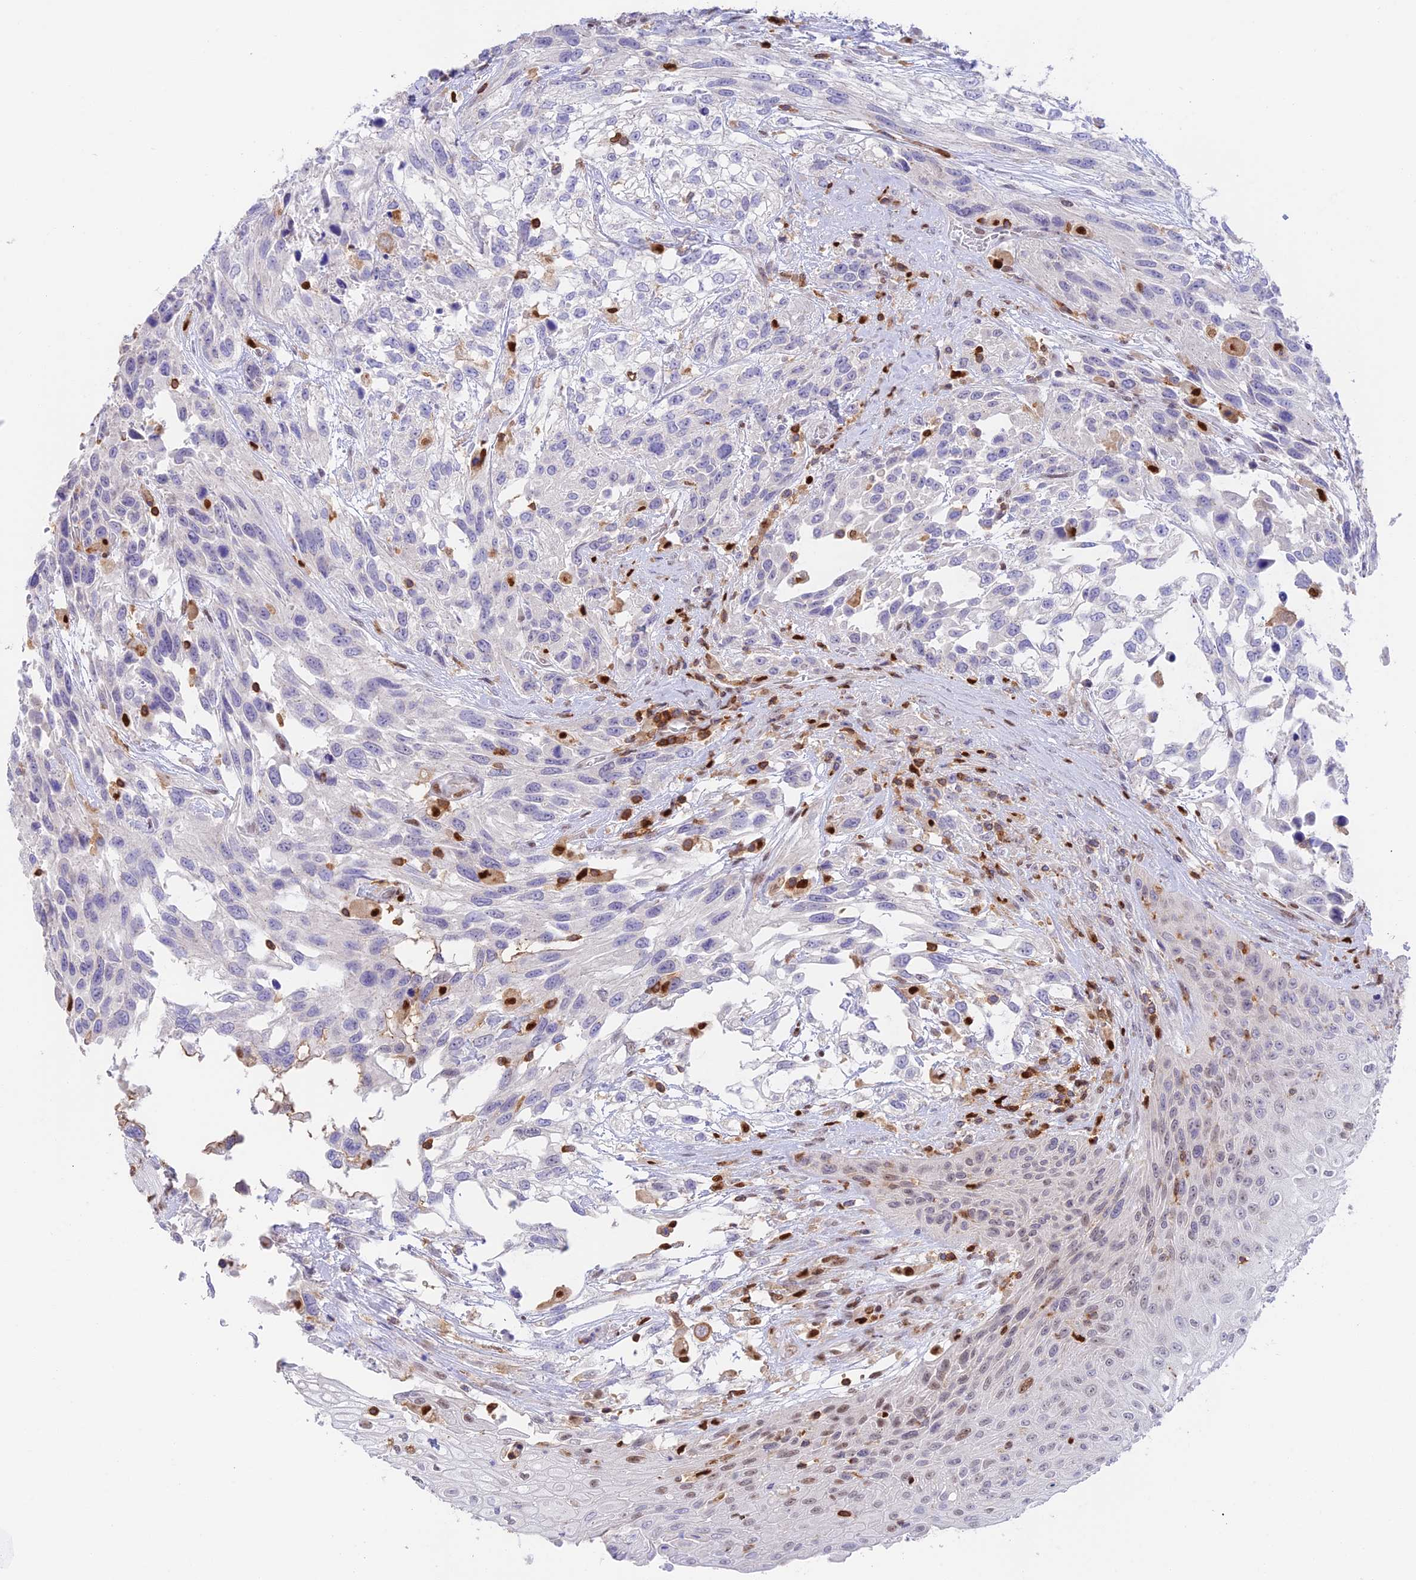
{"staining": {"intensity": "negative", "quantity": "none", "location": "none"}, "tissue": "urothelial cancer", "cell_type": "Tumor cells", "image_type": "cancer", "snomed": [{"axis": "morphology", "description": "Urothelial carcinoma, High grade"}, {"axis": "topography", "description": "Urinary bladder"}], "caption": "This is an immunohistochemistry (IHC) histopathology image of human urothelial carcinoma (high-grade). There is no positivity in tumor cells.", "gene": "DENND1C", "patient": {"sex": "female", "age": 70}}